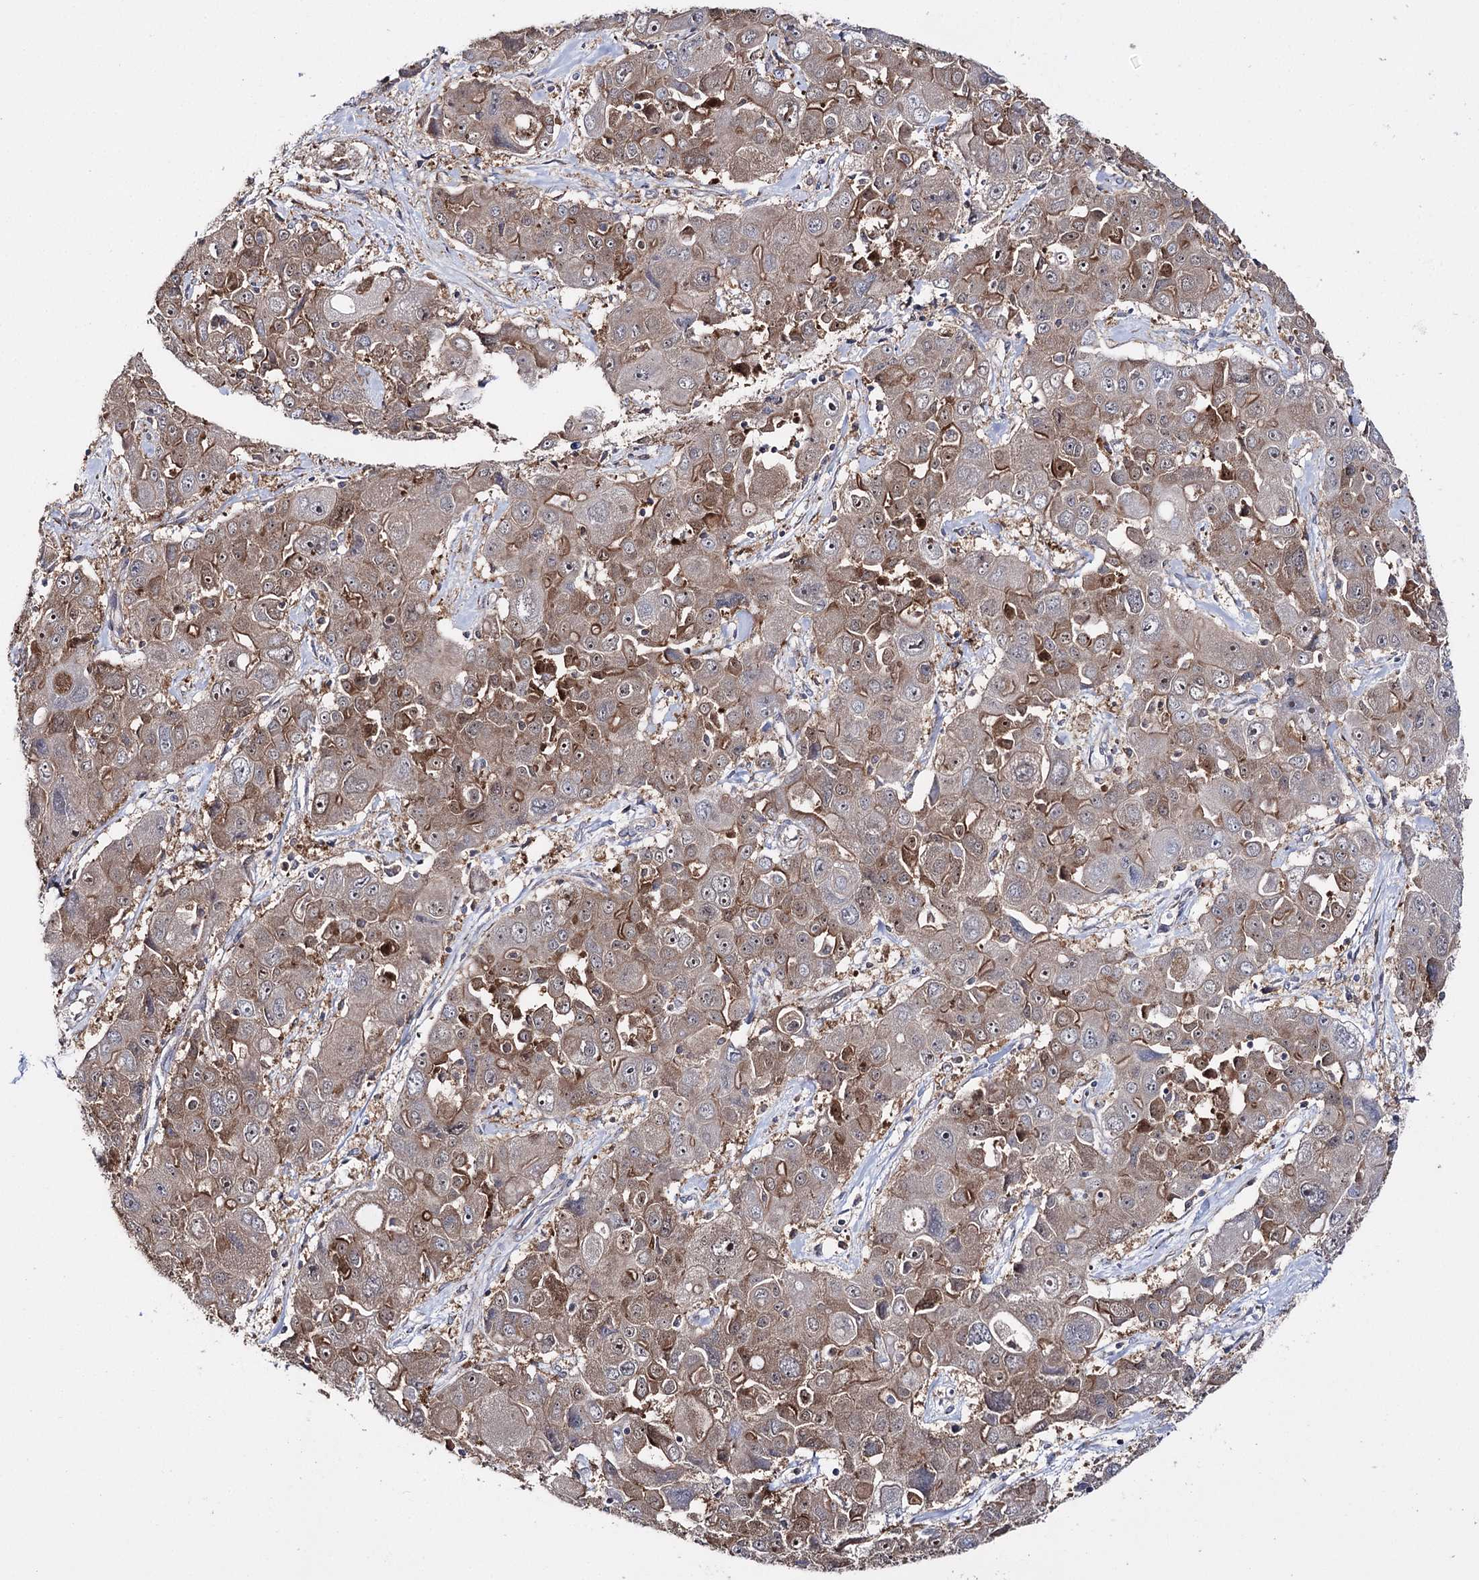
{"staining": {"intensity": "moderate", "quantity": ">75%", "location": "cytoplasmic/membranous,nuclear"}, "tissue": "liver cancer", "cell_type": "Tumor cells", "image_type": "cancer", "snomed": [{"axis": "morphology", "description": "Cholangiocarcinoma"}, {"axis": "topography", "description": "Liver"}], "caption": "Immunohistochemistry (IHC) histopathology image of neoplastic tissue: human liver cancer stained using immunohistochemistry (IHC) displays medium levels of moderate protein expression localized specifically in the cytoplasmic/membranous and nuclear of tumor cells, appearing as a cytoplasmic/membranous and nuclear brown color.", "gene": "PTER", "patient": {"sex": "male", "age": 67}}